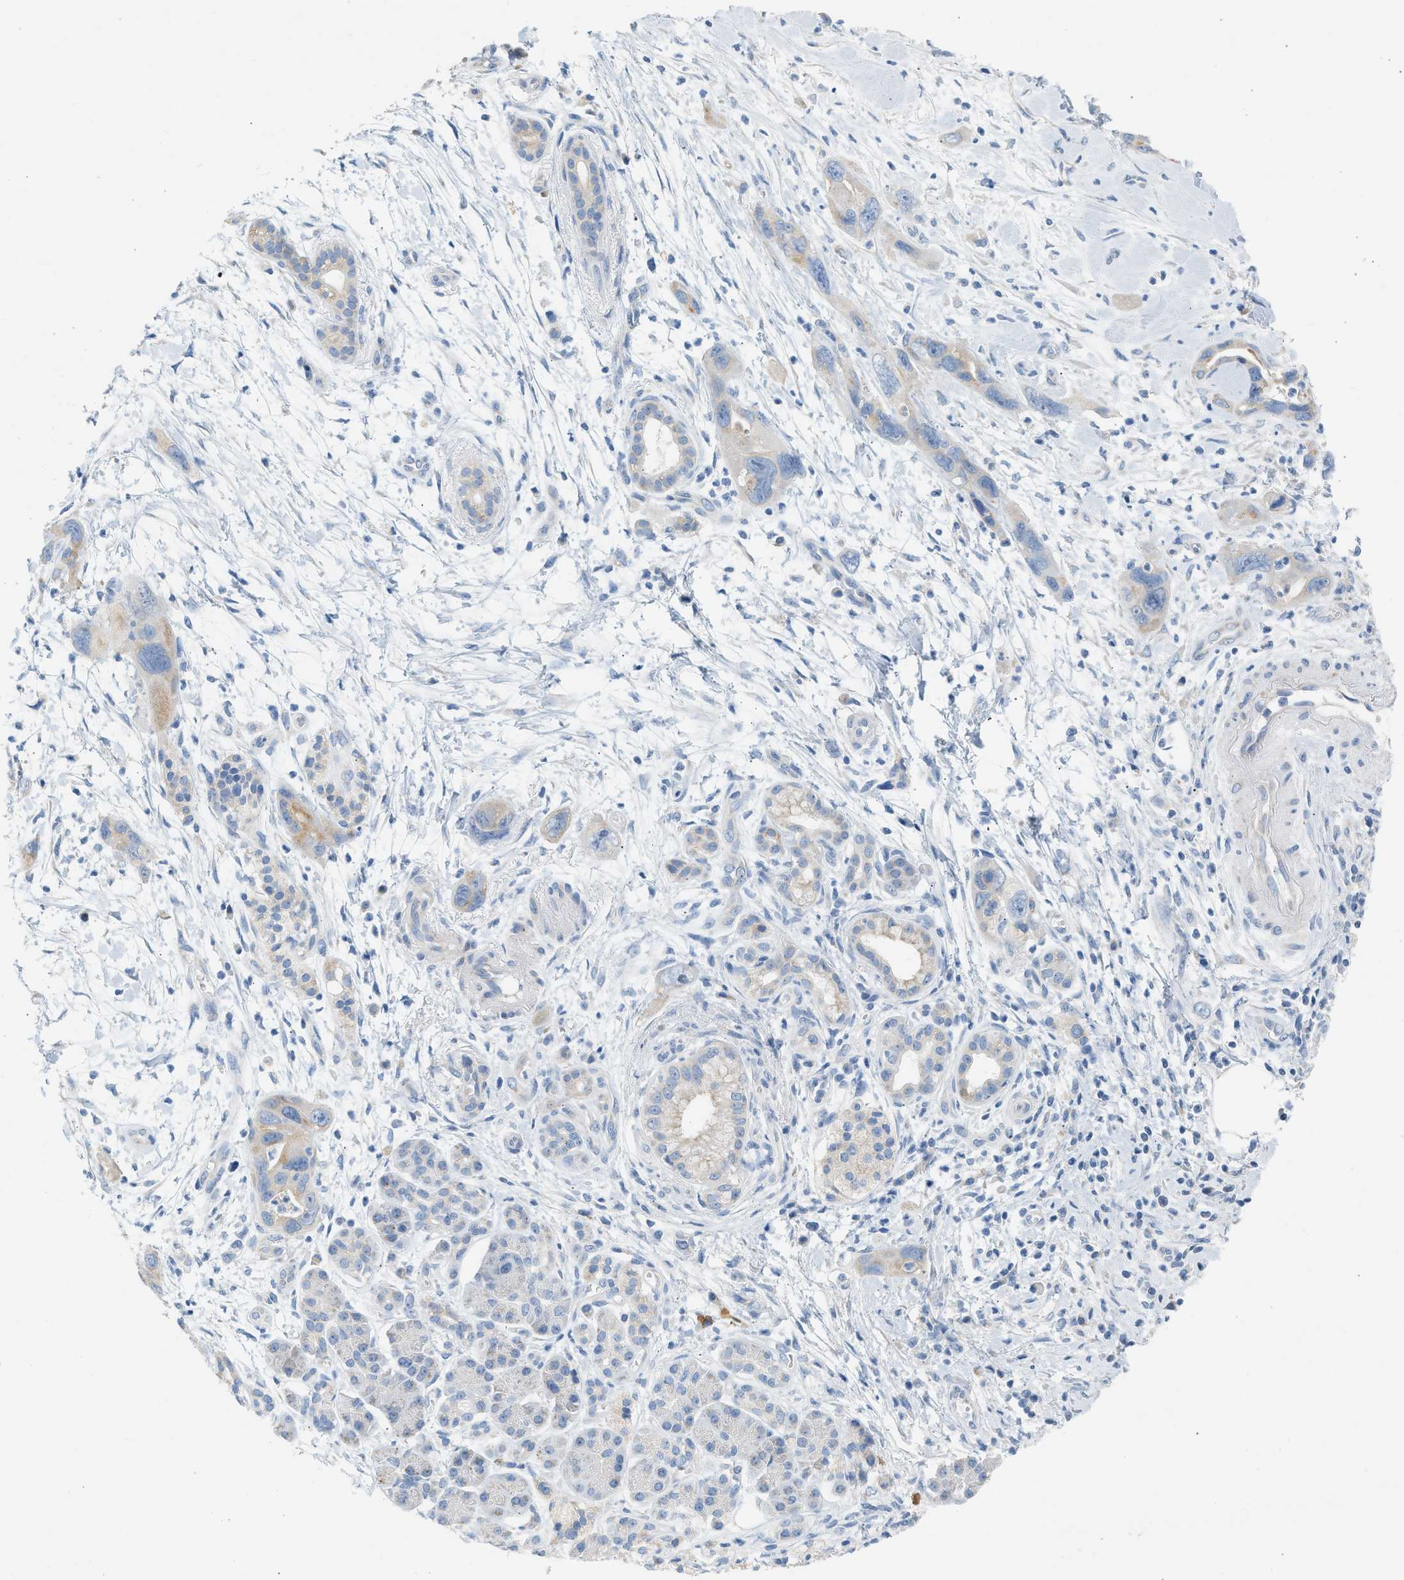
{"staining": {"intensity": "moderate", "quantity": "<25%", "location": "cytoplasmic/membranous"}, "tissue": "pancreatic cancer", "cell_type": "Tumor cells", "image_type": "cancer", "snomed": [{"axis": "morphology", "description": "Adenocarcinoma, NOS"}, {"axis": "topography", "description": "Pancreas"}], "caption": "Immunohistochemical staining of pancreatic cancer (adenocarcinoma) demonstrates low levels of moderate cytoplasmic/membranous protein staining in approximately <25% of tumor cells.", "gene": "NDUFS8", "patient": {"sex": "female", "age": 70}}